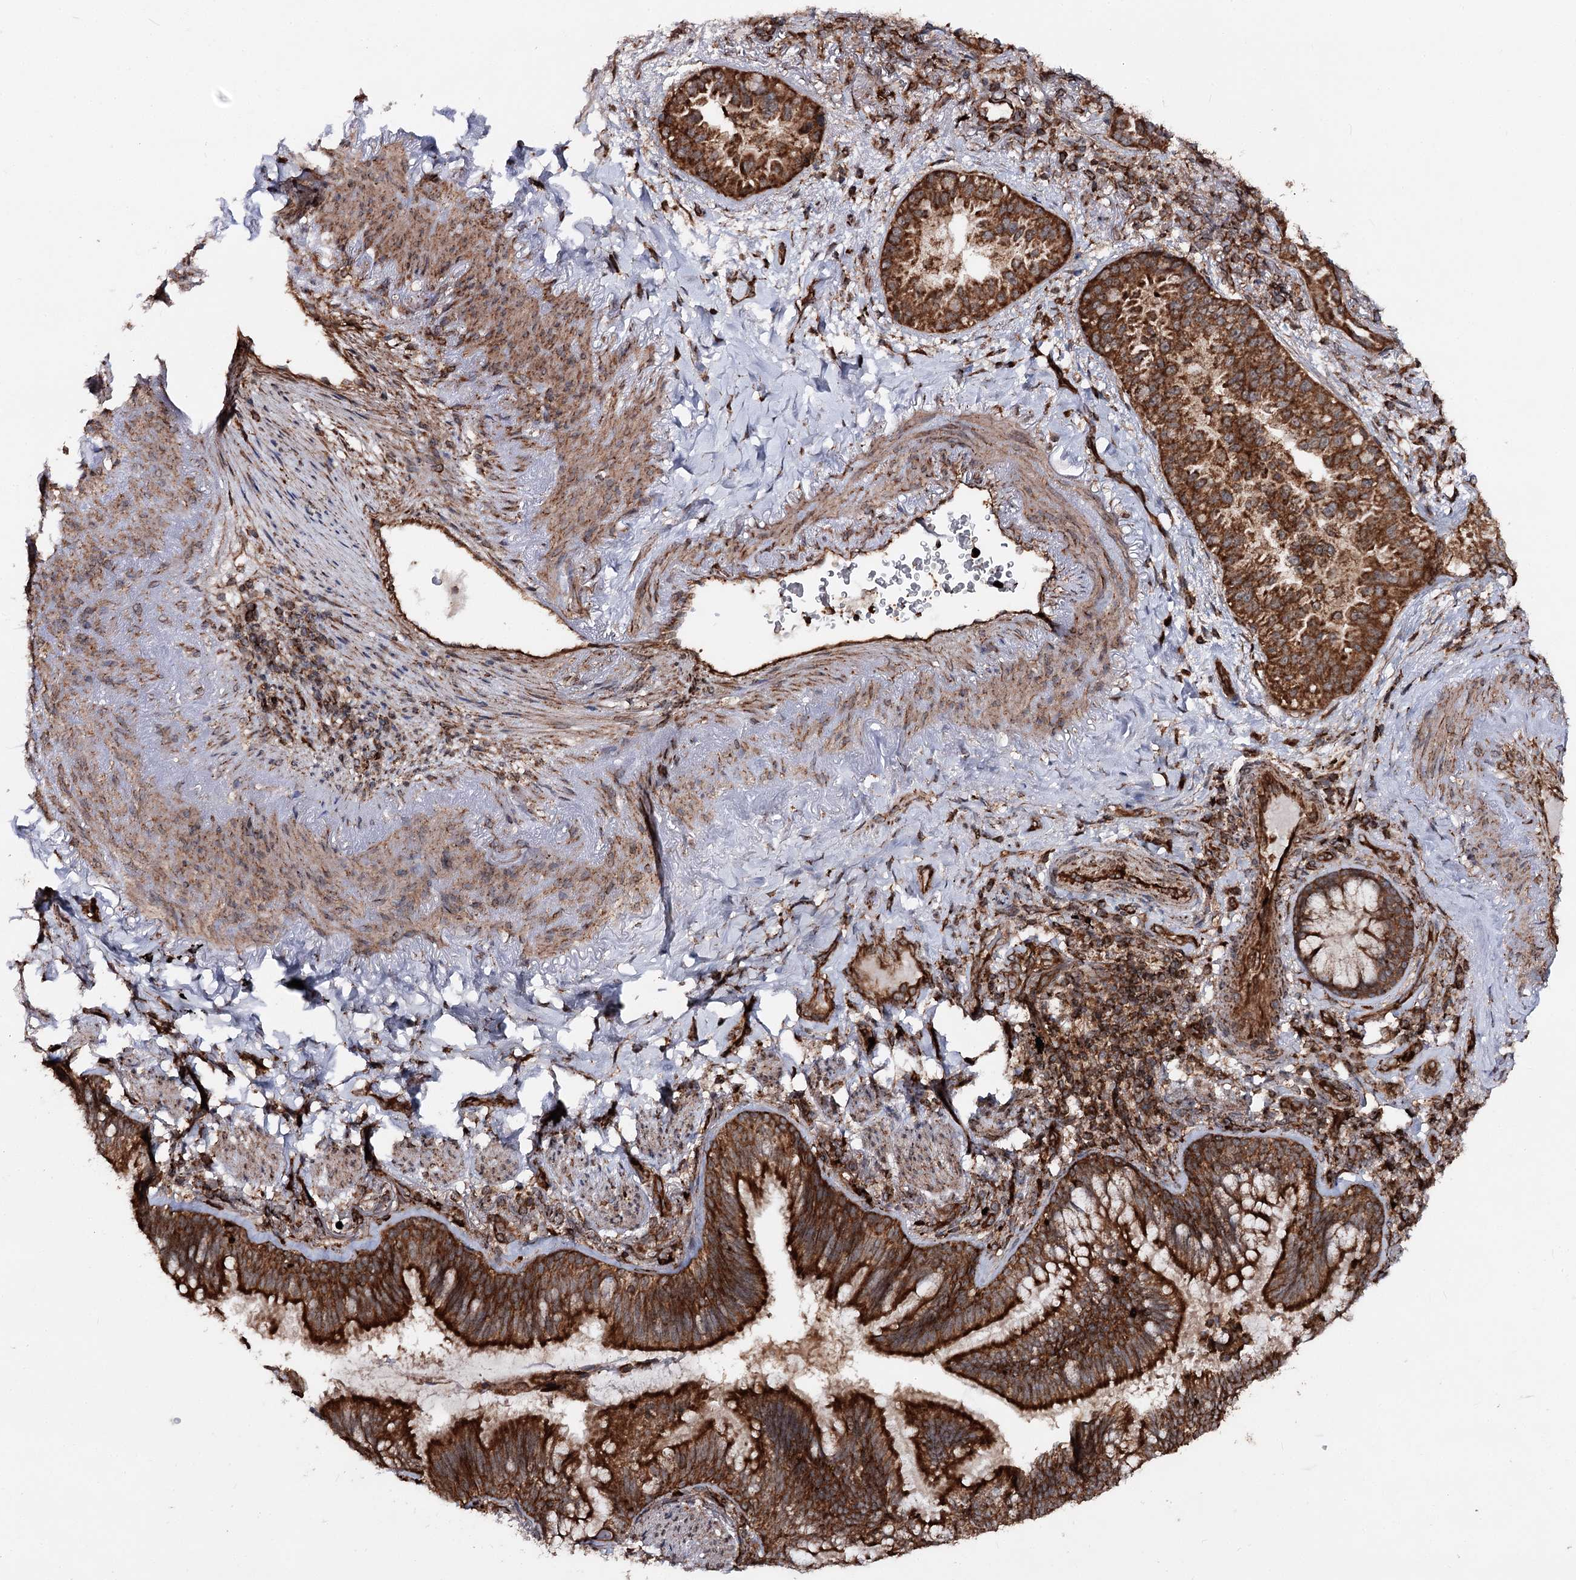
{"staining": {"intensity": "strong", "quantity": ">75%", "location": "cytoplasmic/membranous"}, "tissue": "lung cancer", "cell_type": "Tumor cells", "image_type": "cancer", "snomed": [{"axis": "morphology", "description": "Adenocarcinoma, NOS"}, {"axis": "topography", "description": "Lung"}], "caption": "An image showing strong cytoplasmic/membranous expression in approximately >75% of tumor cells in lung cancer, as visualized by brown immunohistochemical staining.", "gene": "FGFR1OP2", "patient": {"sex": "female", "age": 69}}